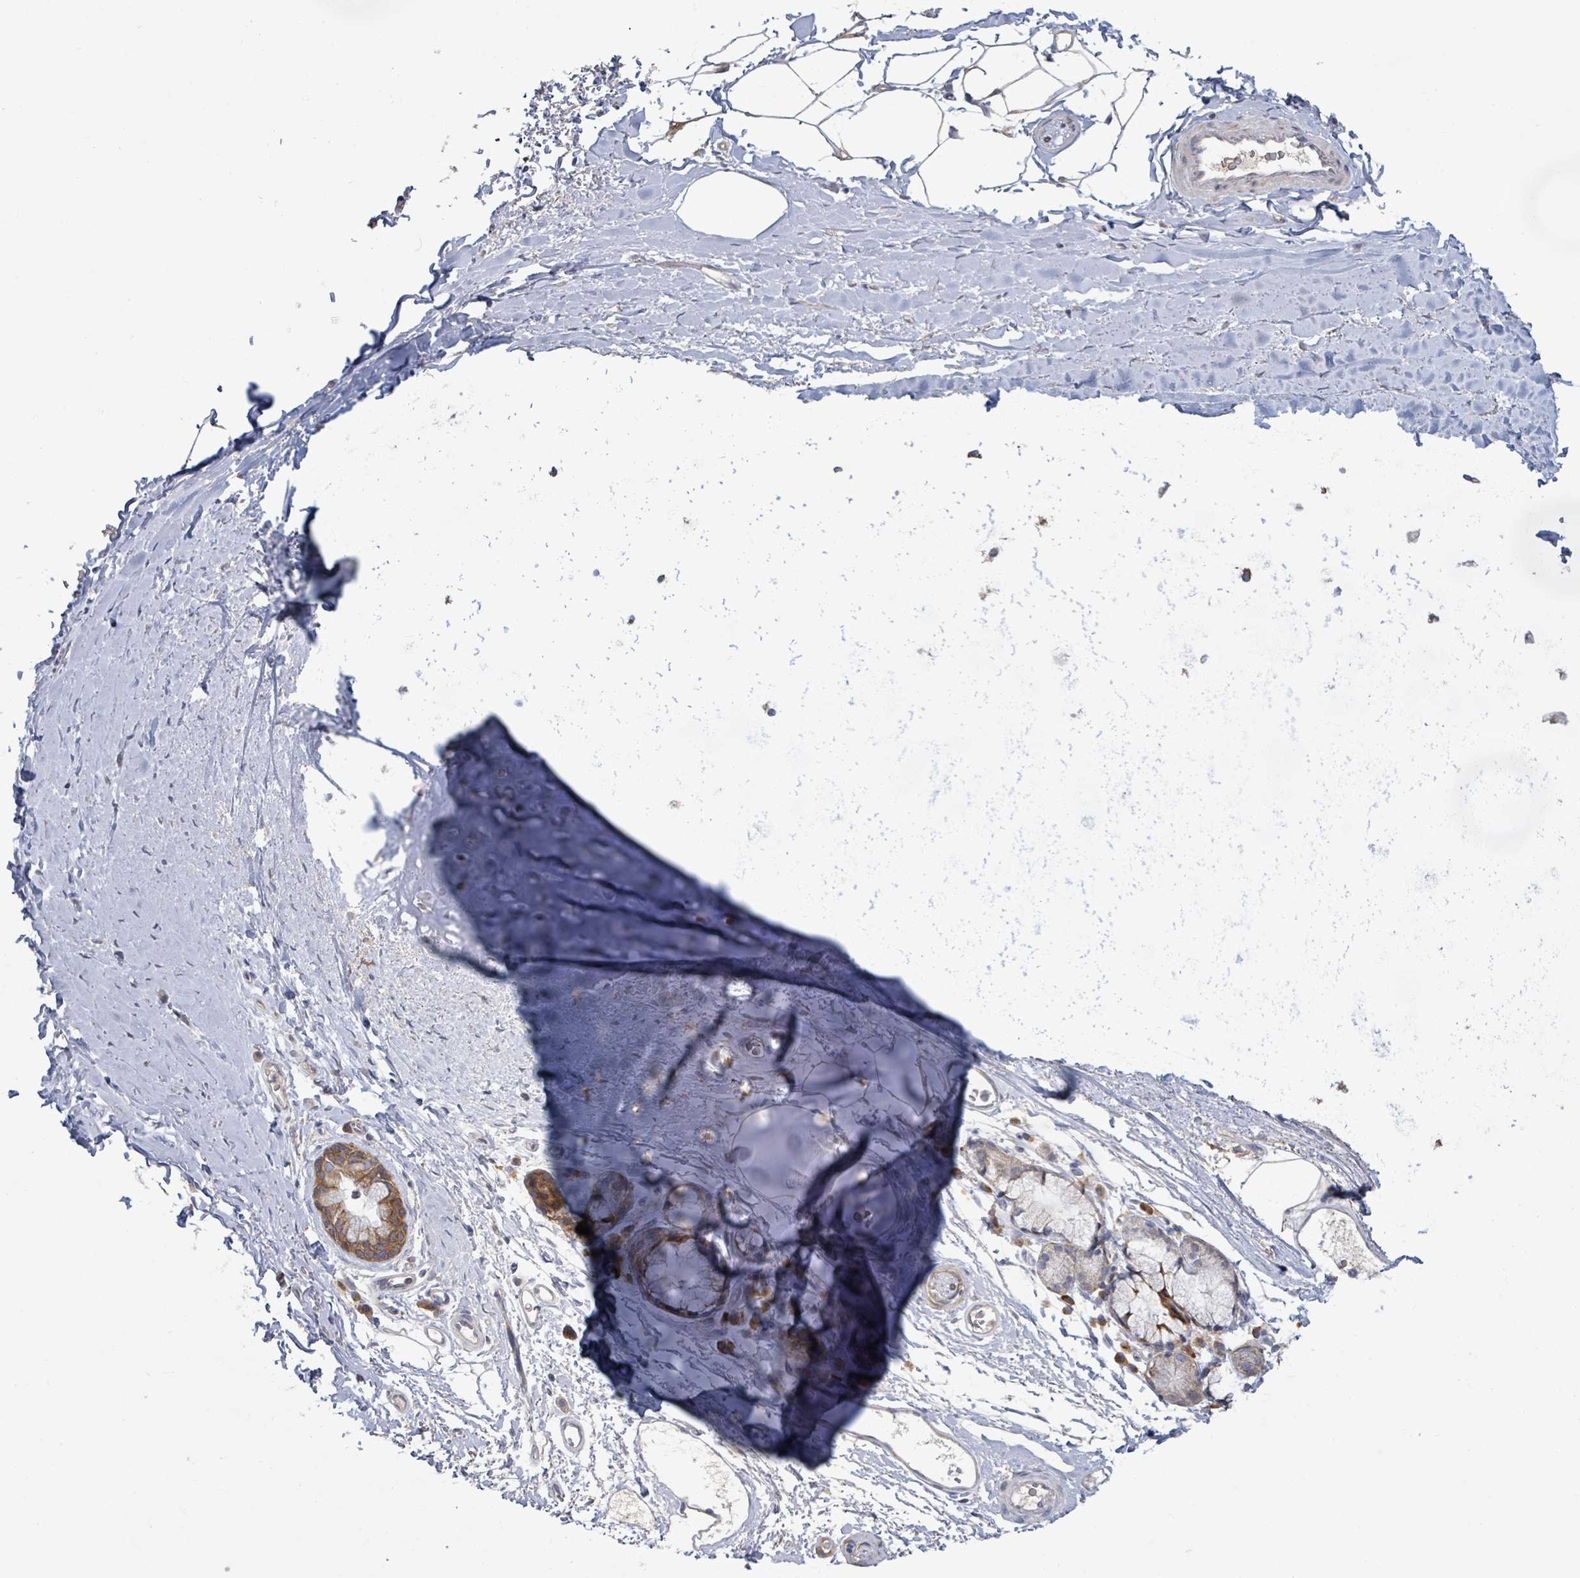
{"staining": {"intensity": "negative", "quantity": "none", "location": "none"}, "tissue": "soft tissue", "cell_type": "Chondrocytes", "image_type": "normal", "snomed": [{"axis": "morphology", "description": "Normal tissue, NOS"}, {"axis": "topography", "description": "Cartilage tissue"}, {"axis": "topography", "description": "Bronchus"}], "caption": "Soft tissue was stained to show a protein in brown. There is no significant expression in chondrocytes. (Immunohistochemistry, brightfield microscopy, high magnification).", "gene": "KCNS2", "patient": {"sex": "female", "age": 72}}